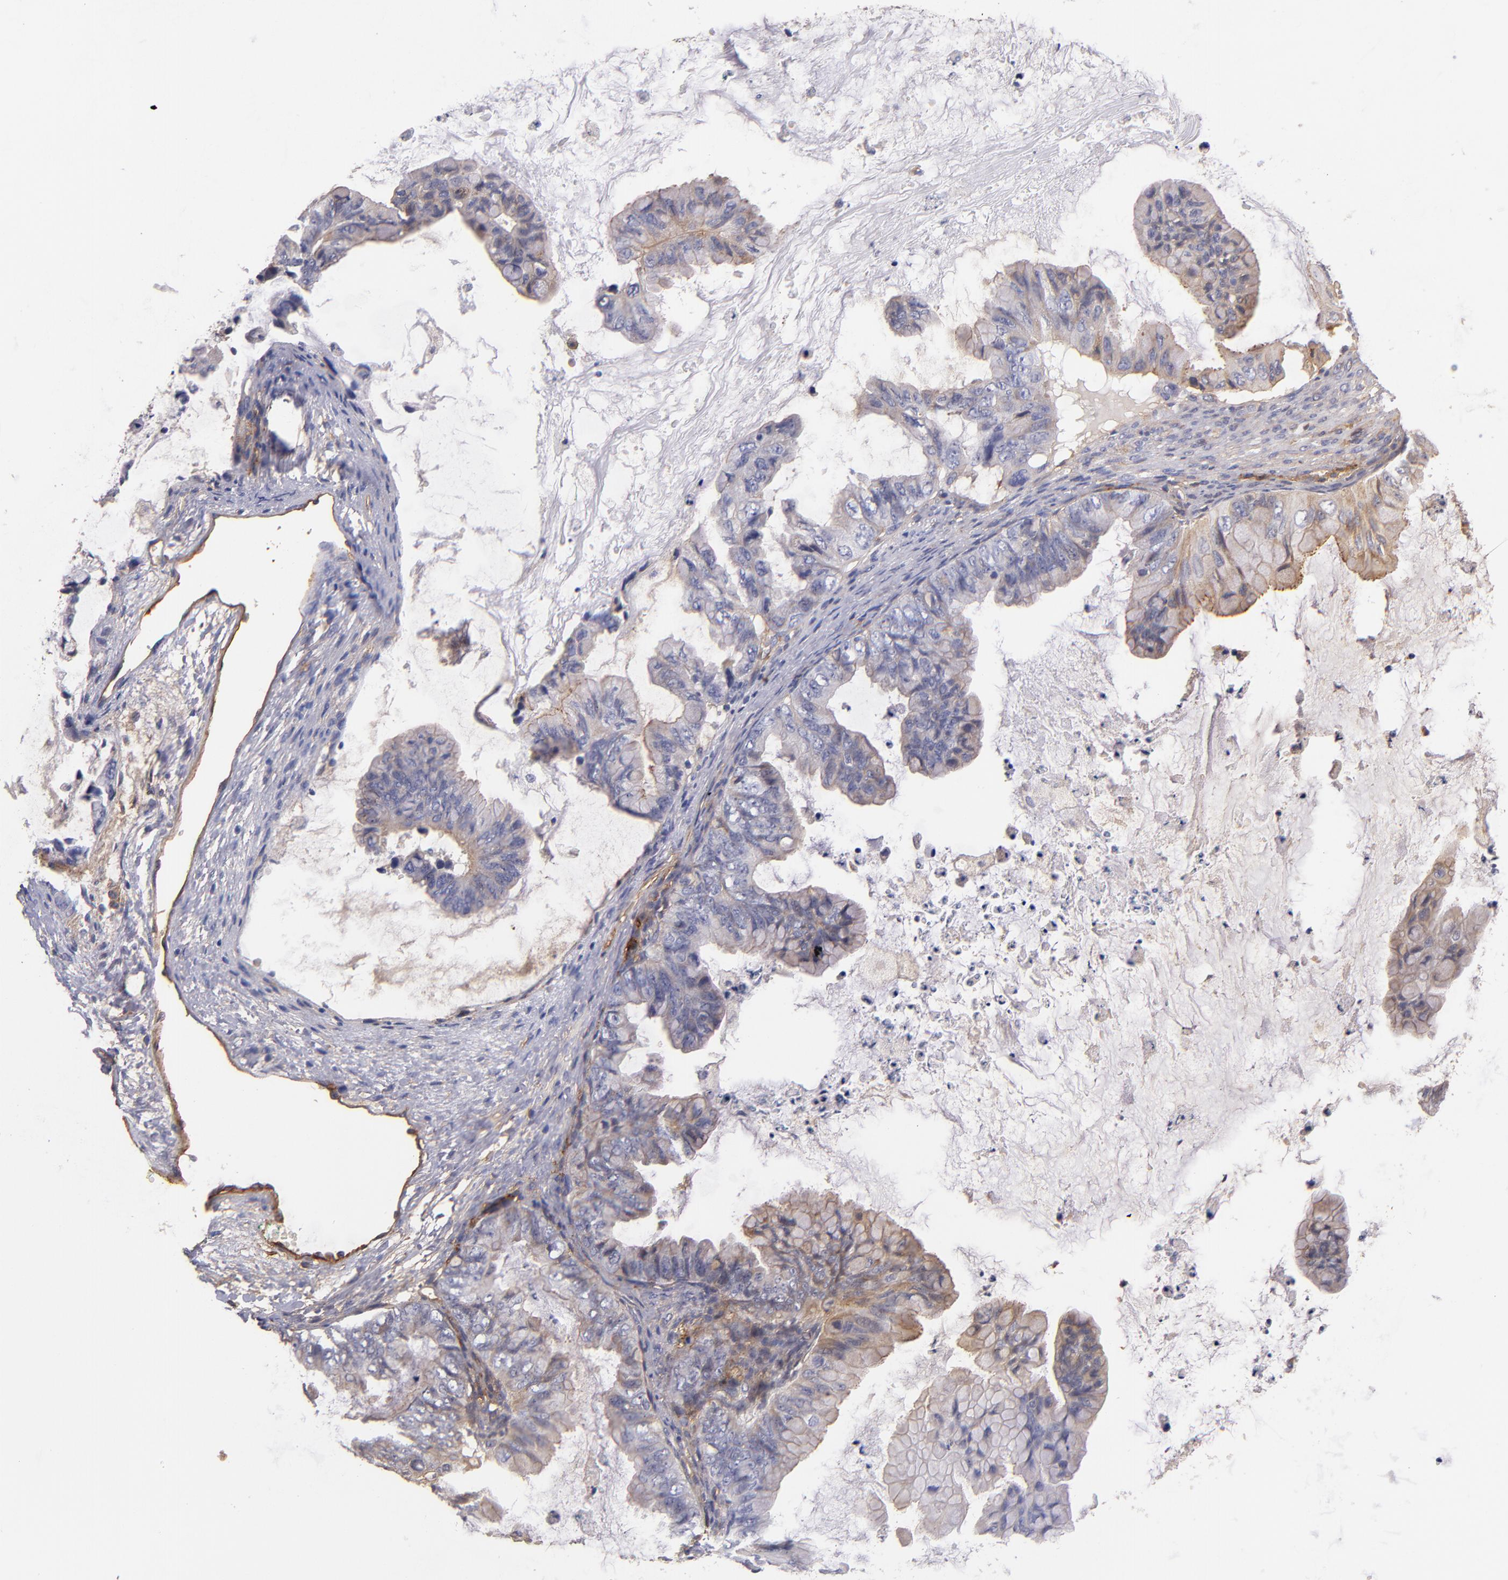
{"staining": {"intensity": "weak", "quantity": "25%-75%", "location": "cytoplasmic/membranous"}, "tissue": "ovarian cancer", "cell_type": "Tumor cells", "image_type": "cancer", "snomed": [{"axis": "morphology", "description": "Cystadenocarcinoma, mucinous, NOS"}, {"axis": "topography", "description": "Ovary"}], "caption": "Weak cytoplasmic/membranous positivity is appreciated in about 25%-75% of tumor cells in ovarian cancer.", "gene": "PLSCR4", "patient": {"sex": "female", "age": 36}}